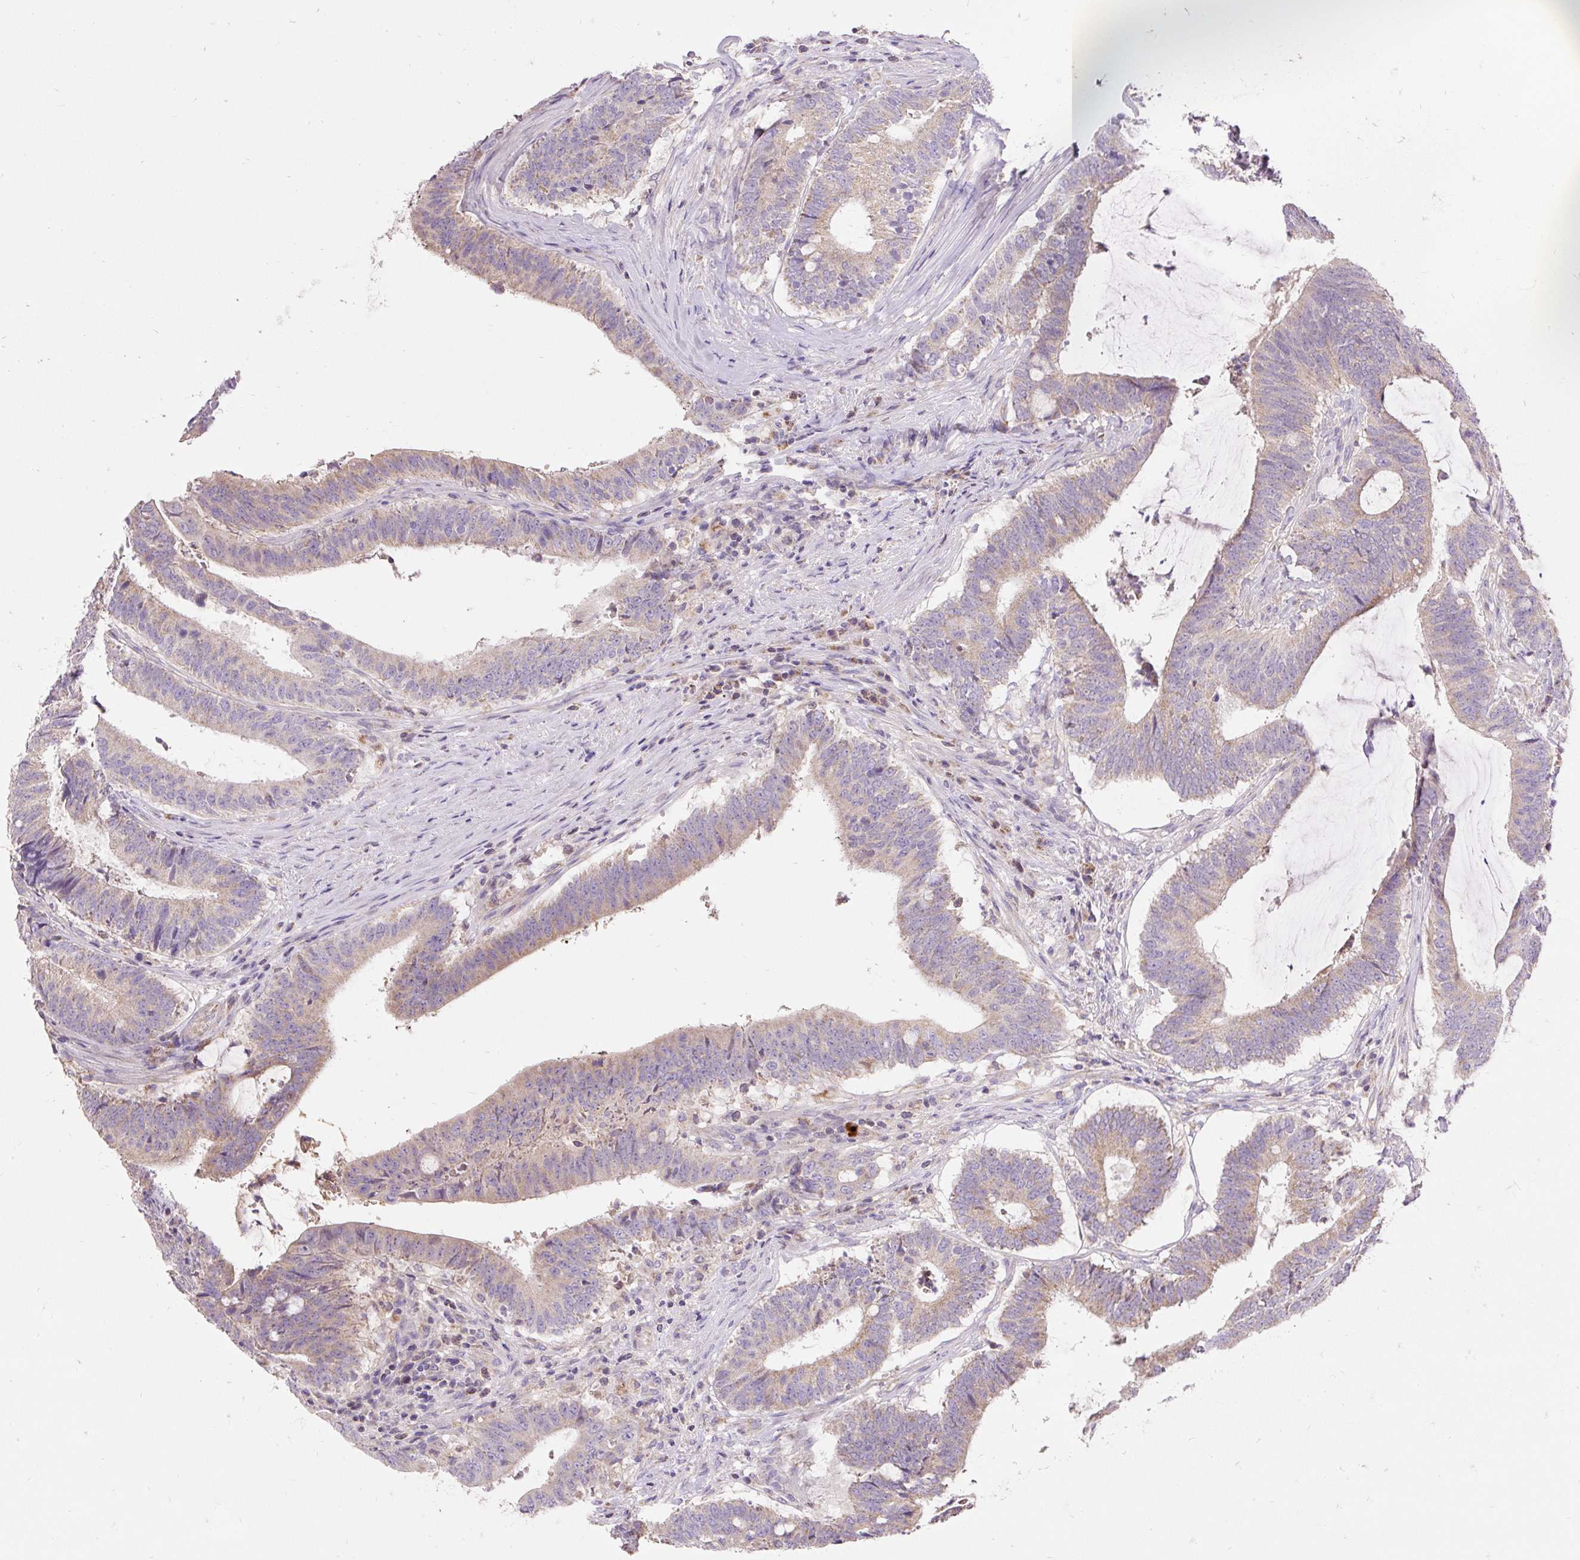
{"staining": {"intensity": "weak", "quantity": ">75%", "location": "cytoplasmic/membranous"}, "tissue": "colorectal cancer", "cell_type": "Tumor cells", "image_type": "cancer", "snomed": [{"axis": "morphology", "description": "Adenocarcinoma, NOS"}, {"axis": "topography", "description": "Colon"}], "caption": "IHC (DAB (3,3'-diaminobenzidine)) staining of colorectal cancer (adenocarcinoma) shows weak cytoplasmic/membranous protein expression in about >75% of tumor cells.", "gene": "PMAIP1", "patient": {"sex": "female", "age": 43}}